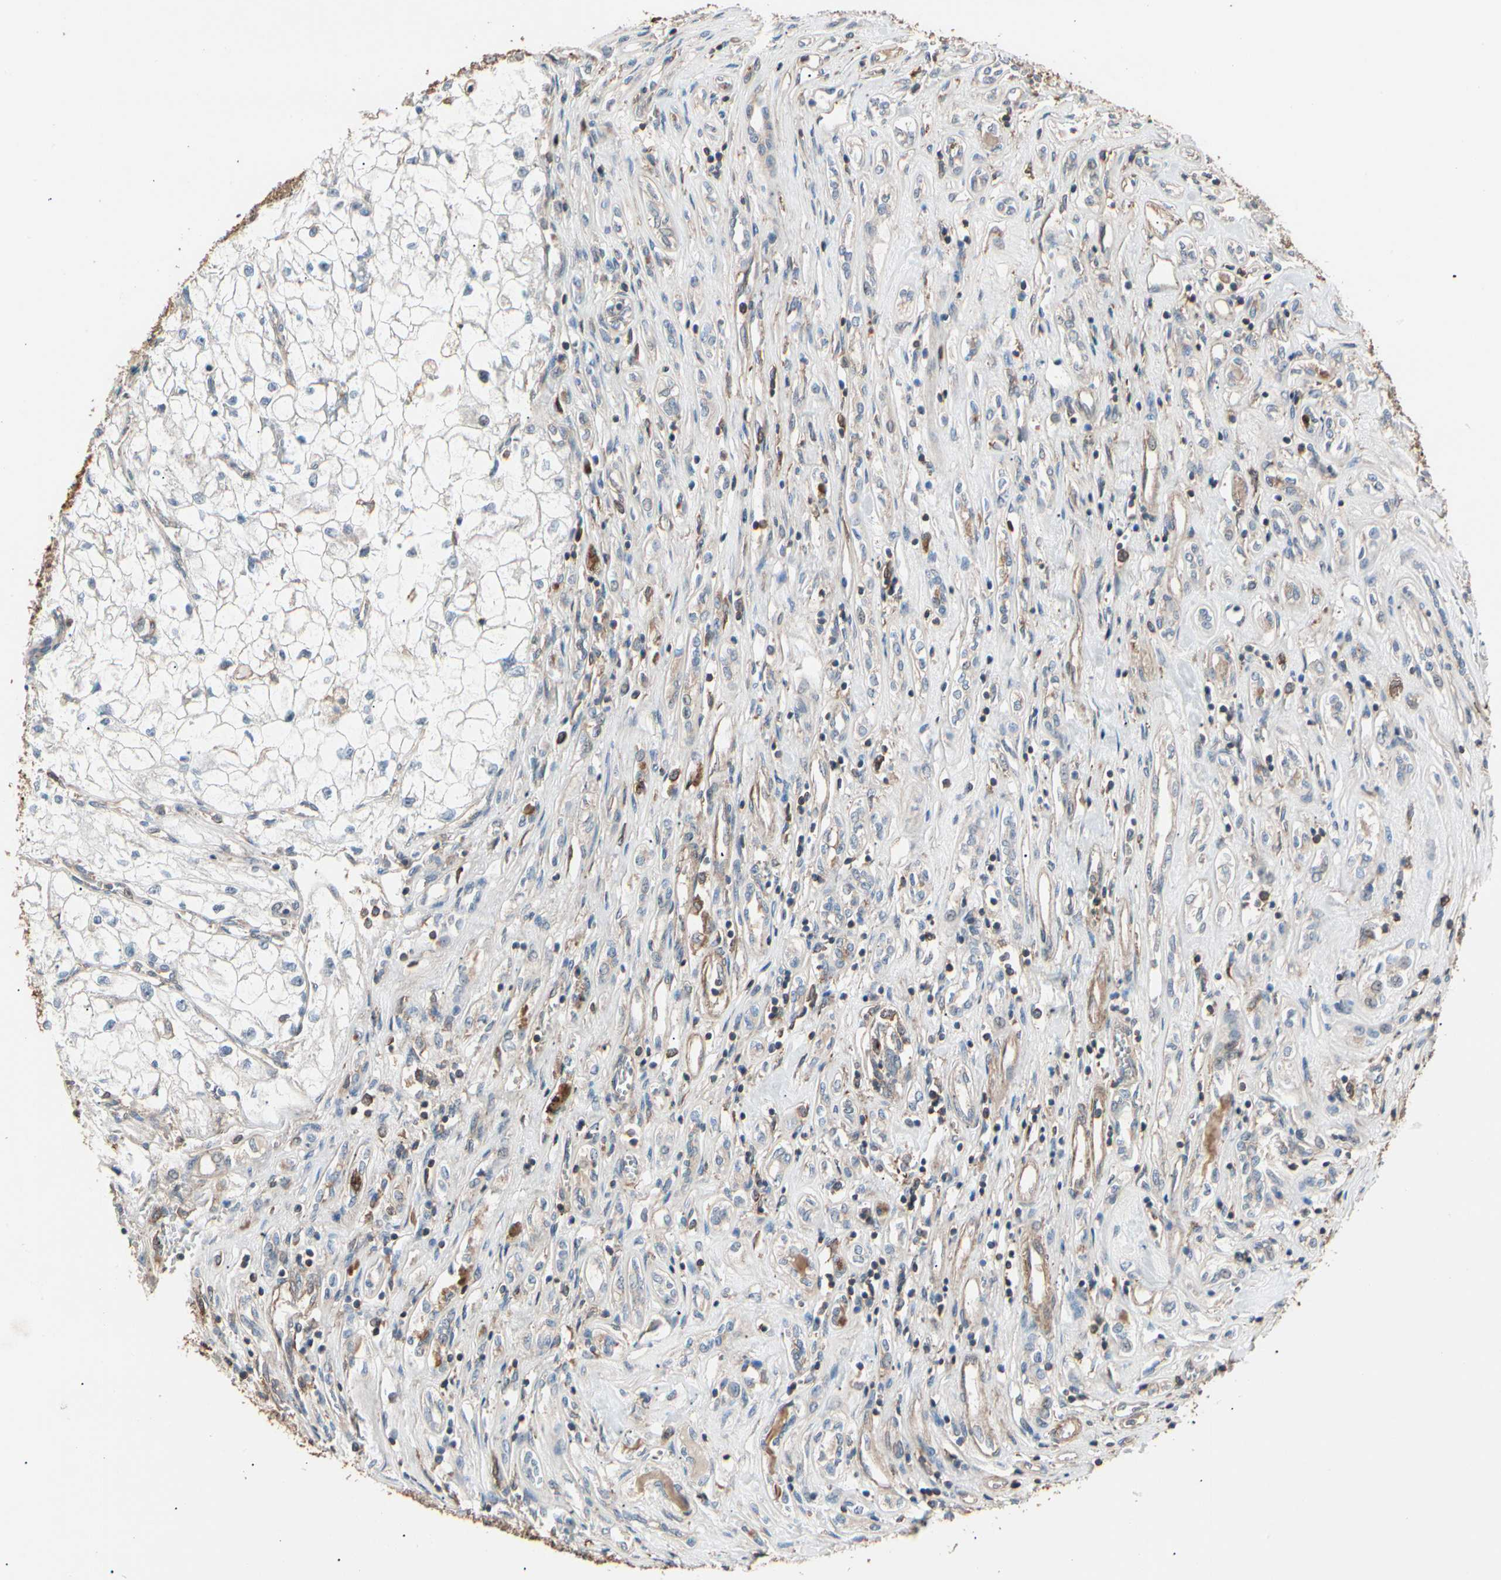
{"staining": {"intensity": "weak", "quantity": "<25%", "location": "cytoplasmic/membranous"}, "tissue": "renal cancer", "cell_type": "Tumor cells", "image_type": "cancer", "snomed": [{"axis": "morphology", "description": "Adenocarcinoma, NOS"}, {"axis": "topography", "description": "Kidney"}], "caption": "The immunohistochemistry (IHC) histopathology image has no significant positivity in tumor cells of renal cancer tissue.", "gene": "MAPK13", "patient": {"sex": "female", "age": 70}}